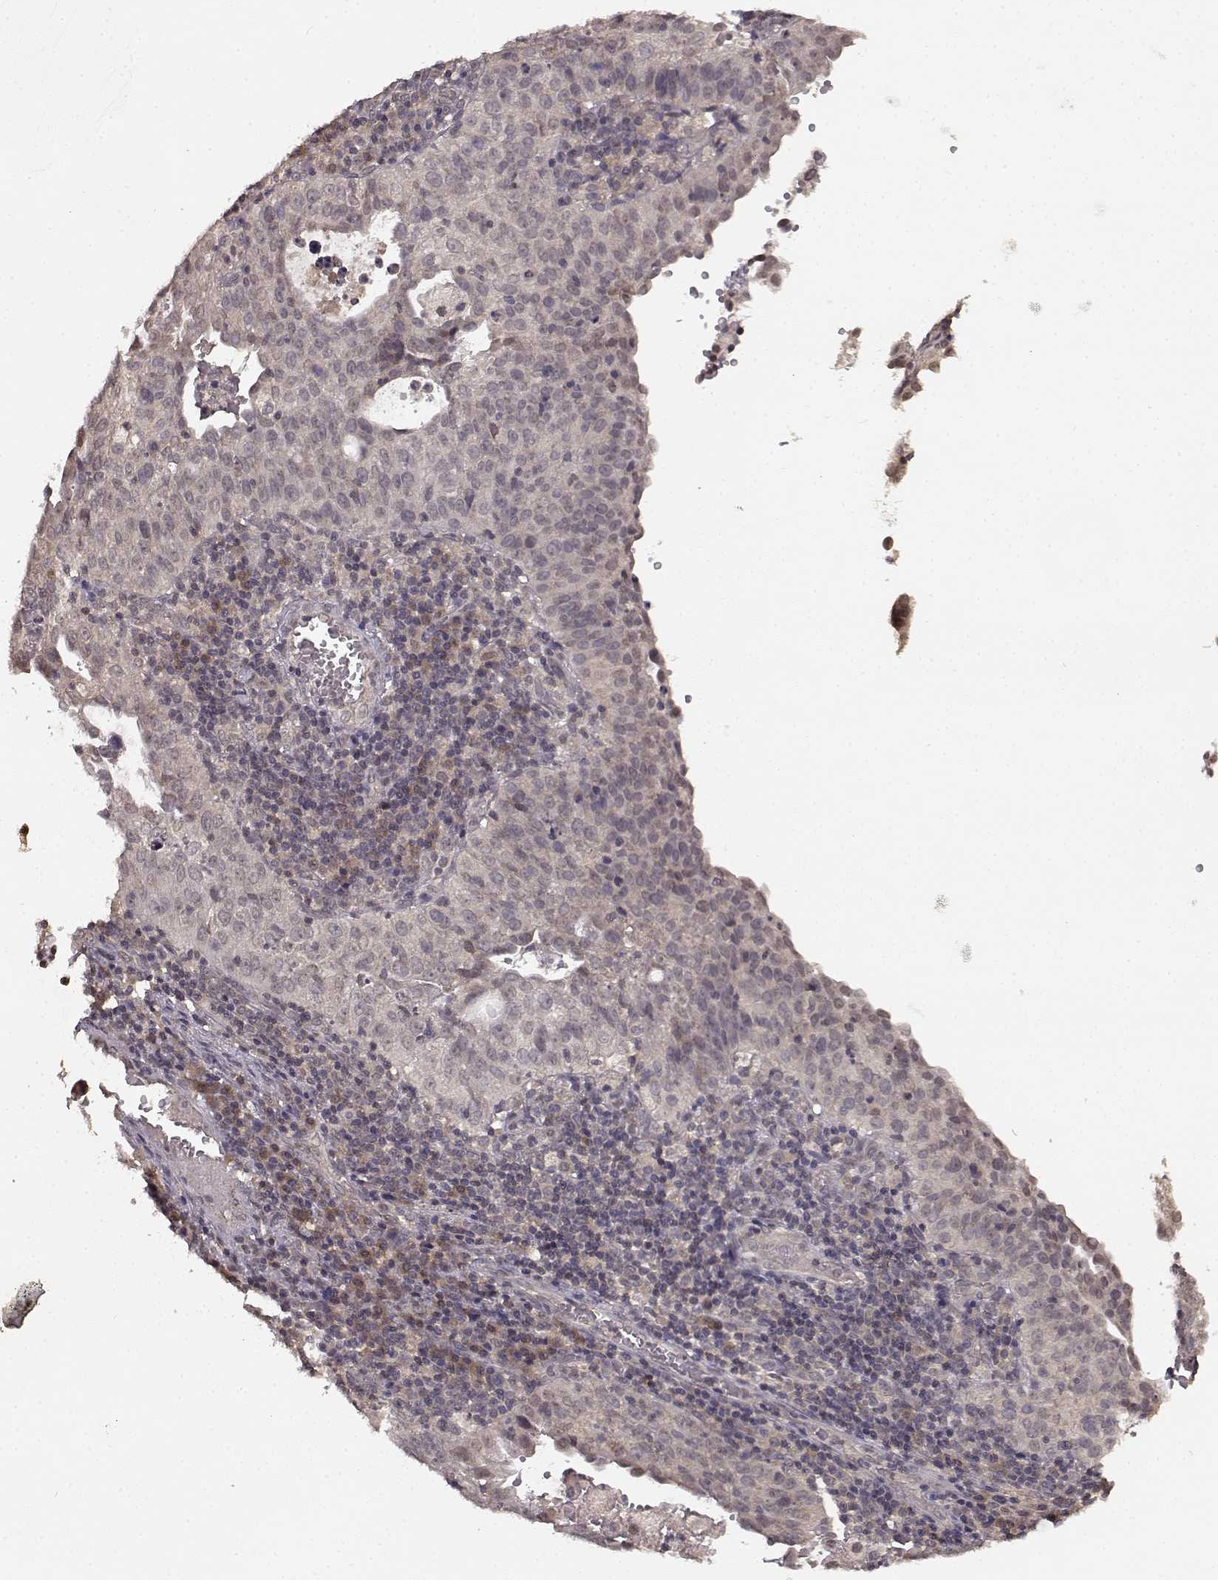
{"staining": {"intensity": "negative", "quantity": "none", "location": "none"}, "tissue": "cervical cancer", "cell_type": "Tumor cells", "image_type": "cancer", "snomed": [{"axis": "morphology", "description": "Squamous cell carcinoma, NOS"}, {"axis": "topography", "description": "Cervix"}], "caption": "An image of squamous cell carcinoma (cervical) stained for a protein exhibits no brown staining in tumor cells. (Brightfield microscopy of DAB immunohistochemistry (IHC) at high magnification).", "gene": "NTRK2", "patient": {"sex": "female", "age": 39}}